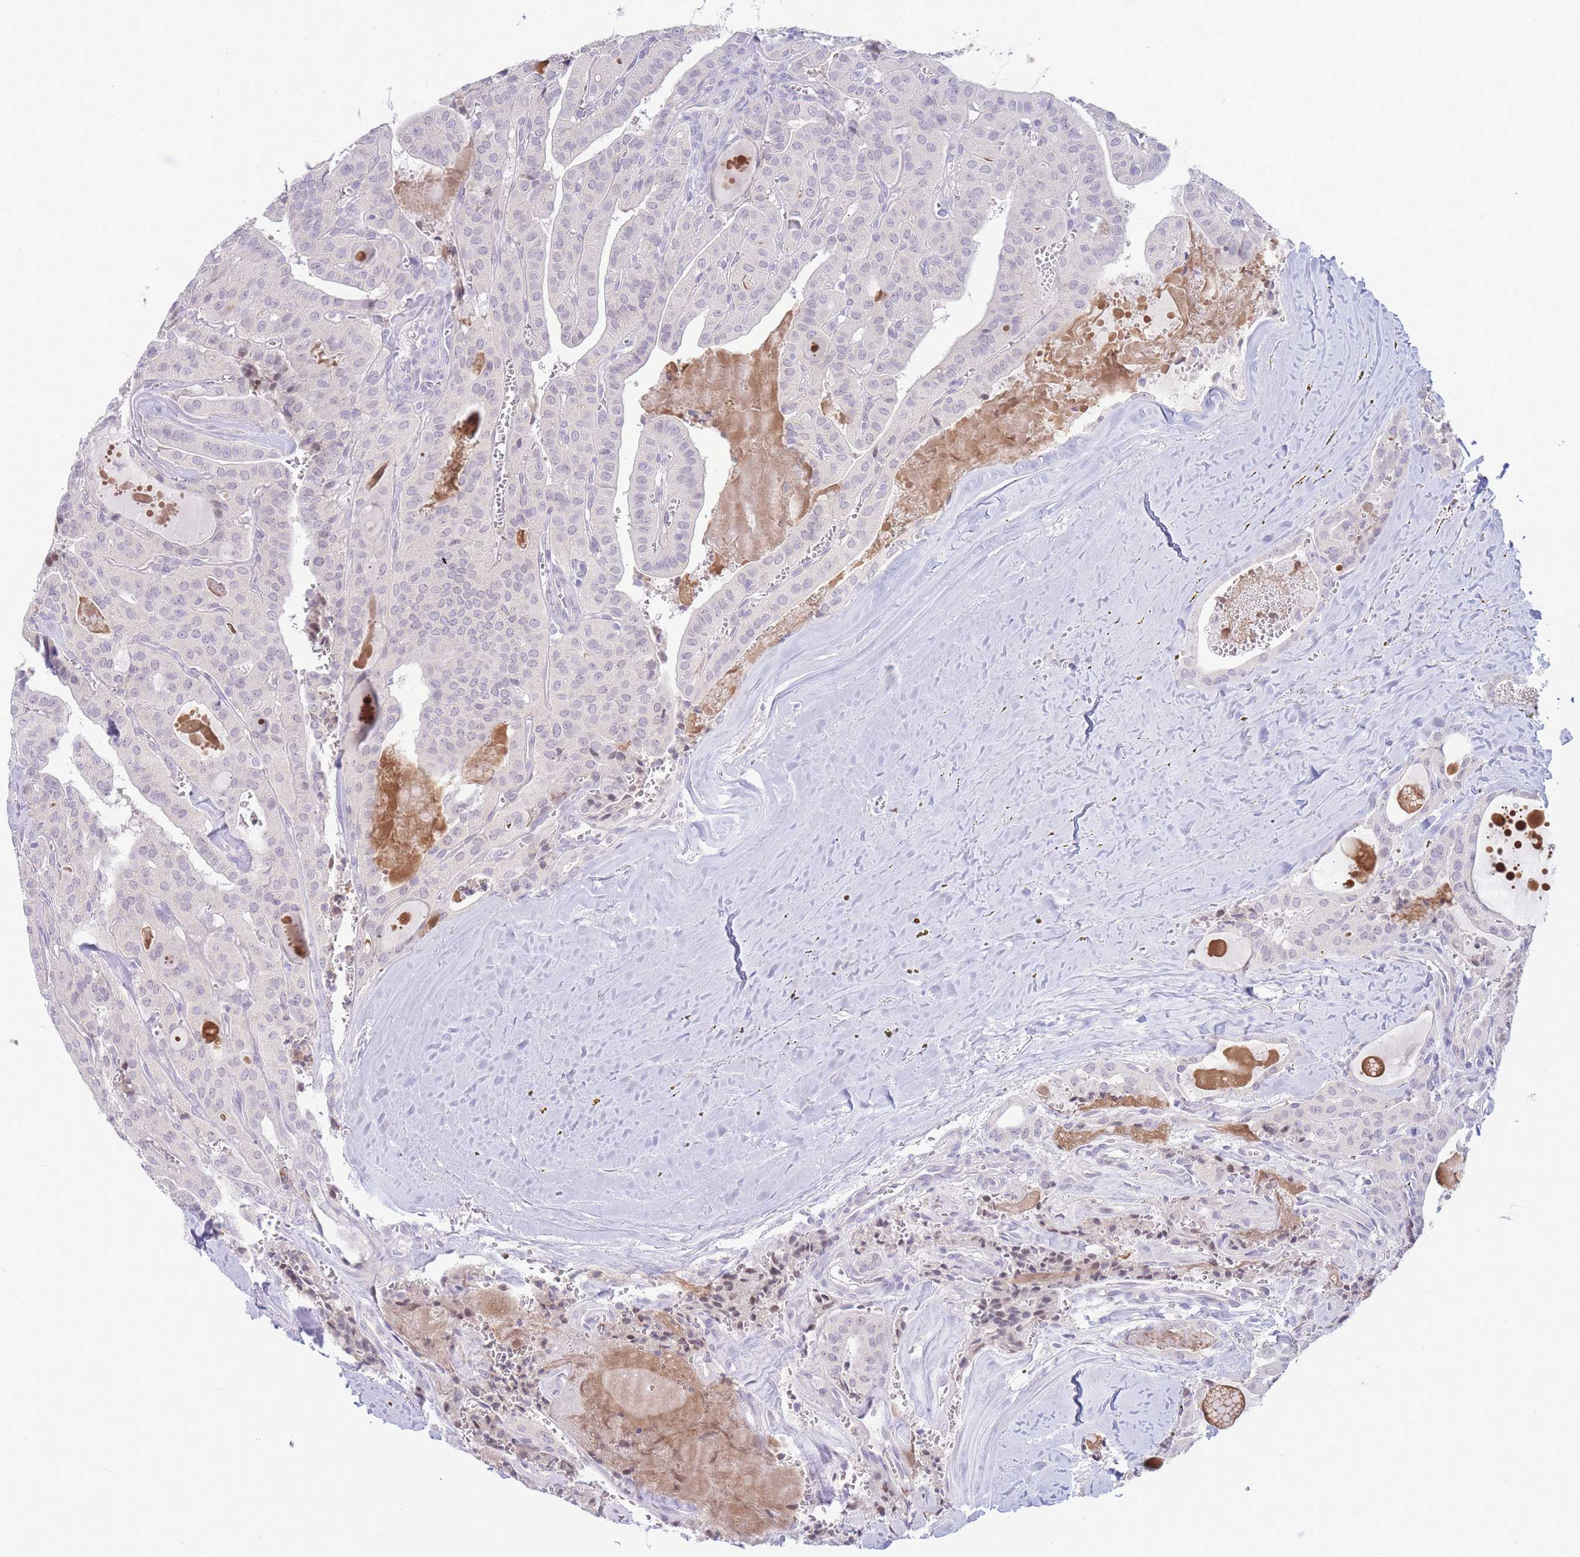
{"staining": {"intensity": "negative", "quantity": "none", "location": "none"}, "tissue": "thyroid cancer", "cell_type": "Tumor cells", "image_type": "cancer", "snomed": [{"axis": "morphology", "description": "Papillary adenocarcinoma, NOS"}, {"axis": "topography", "description": "Thyroid gland"}], "caption": "There is no significant staining in tumor cells of thyroid cancer.", "gene": "FBXO46", "patient": {"sex": "male", "age": 52}}